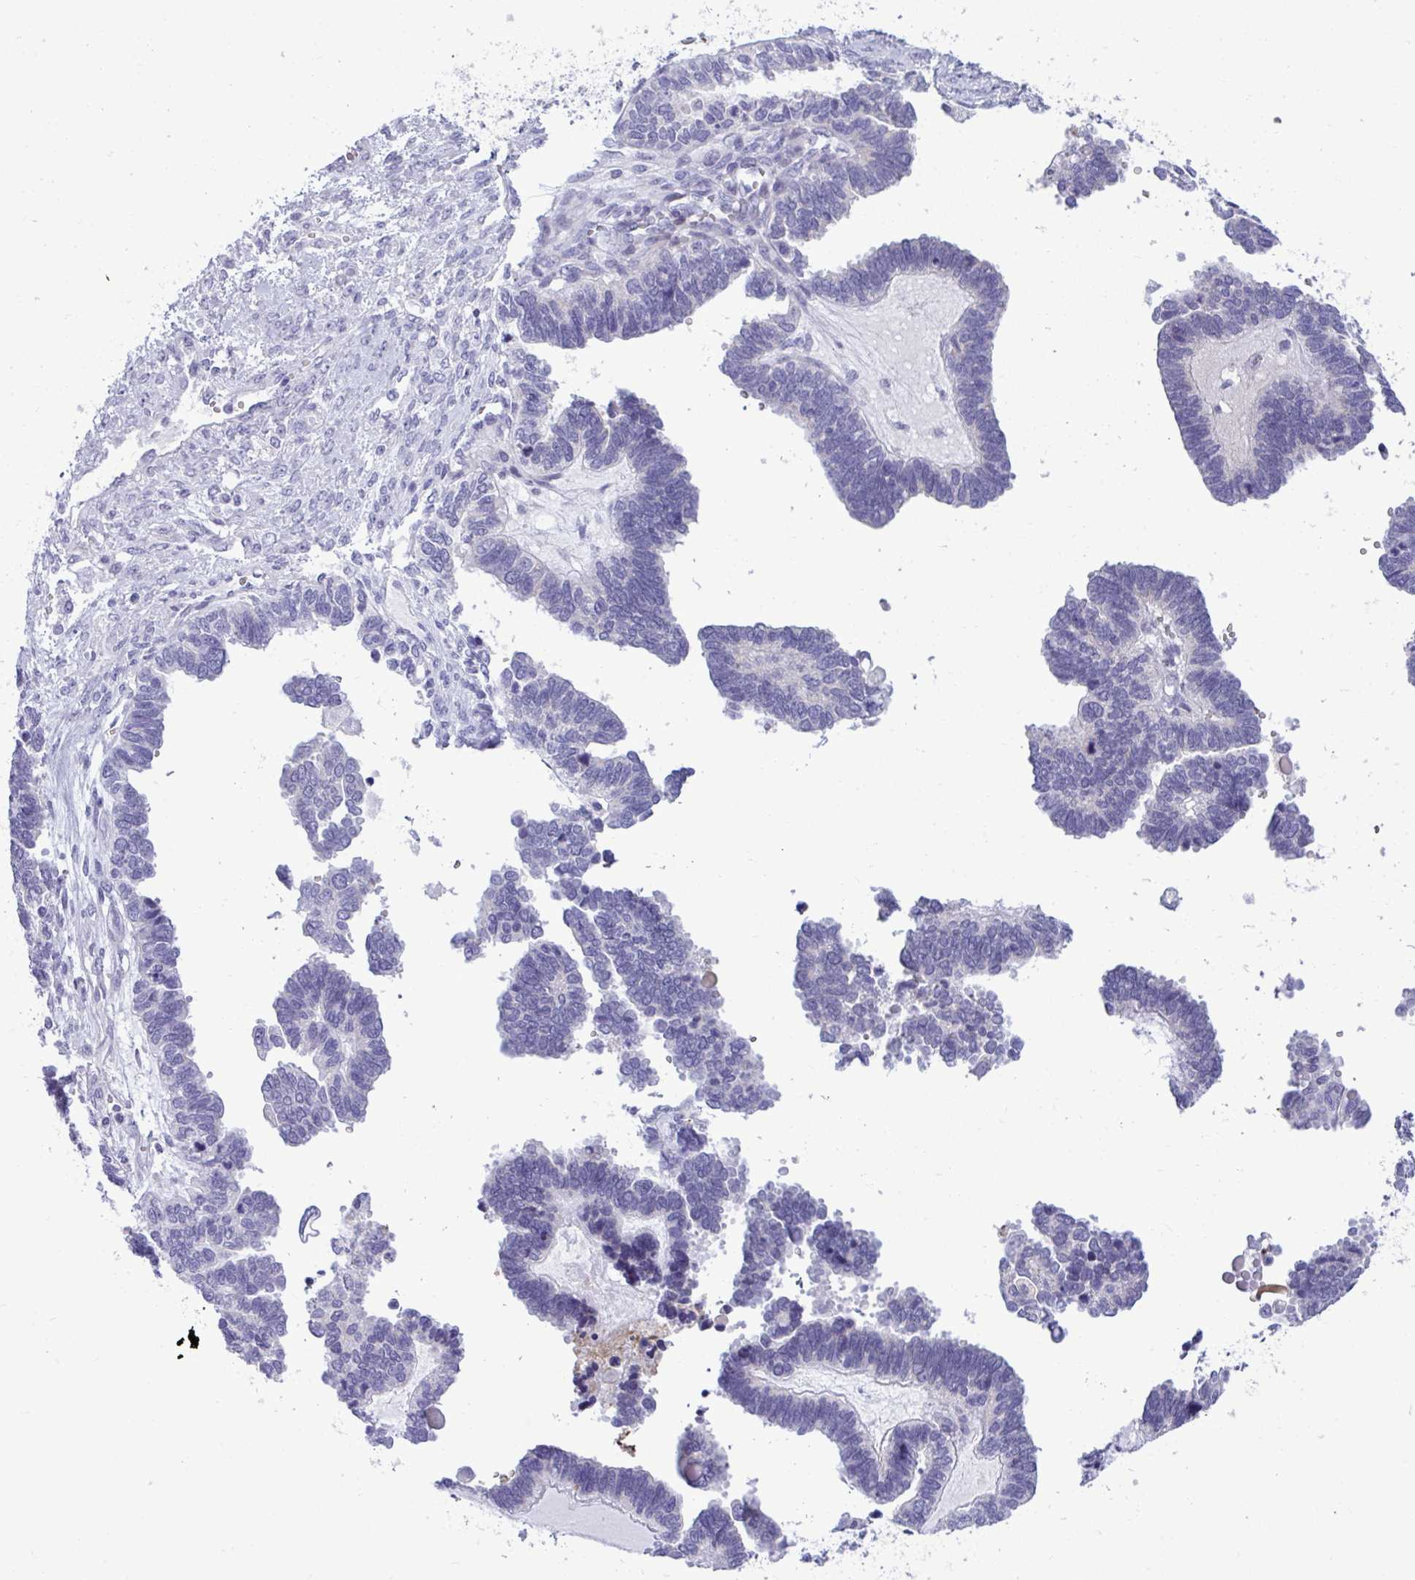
{"staining": {"intensity": "negative", "quantity": "none", "location": "none"}, "tissue": "ovarian cancer", "cell_type": "Tumor cells", "image_type": "cancer", "snomed": [{"axis": "morphology", "description": "Cystadenocarcinoma, serous, NOS"}, {"axis": "topography", "description": "Ovary"}], "caption": "Tumor cells show no significant positivity in ovarian cancer.", "gene": "SPAG1", "patient": {"sex": "female", "age": 51}}